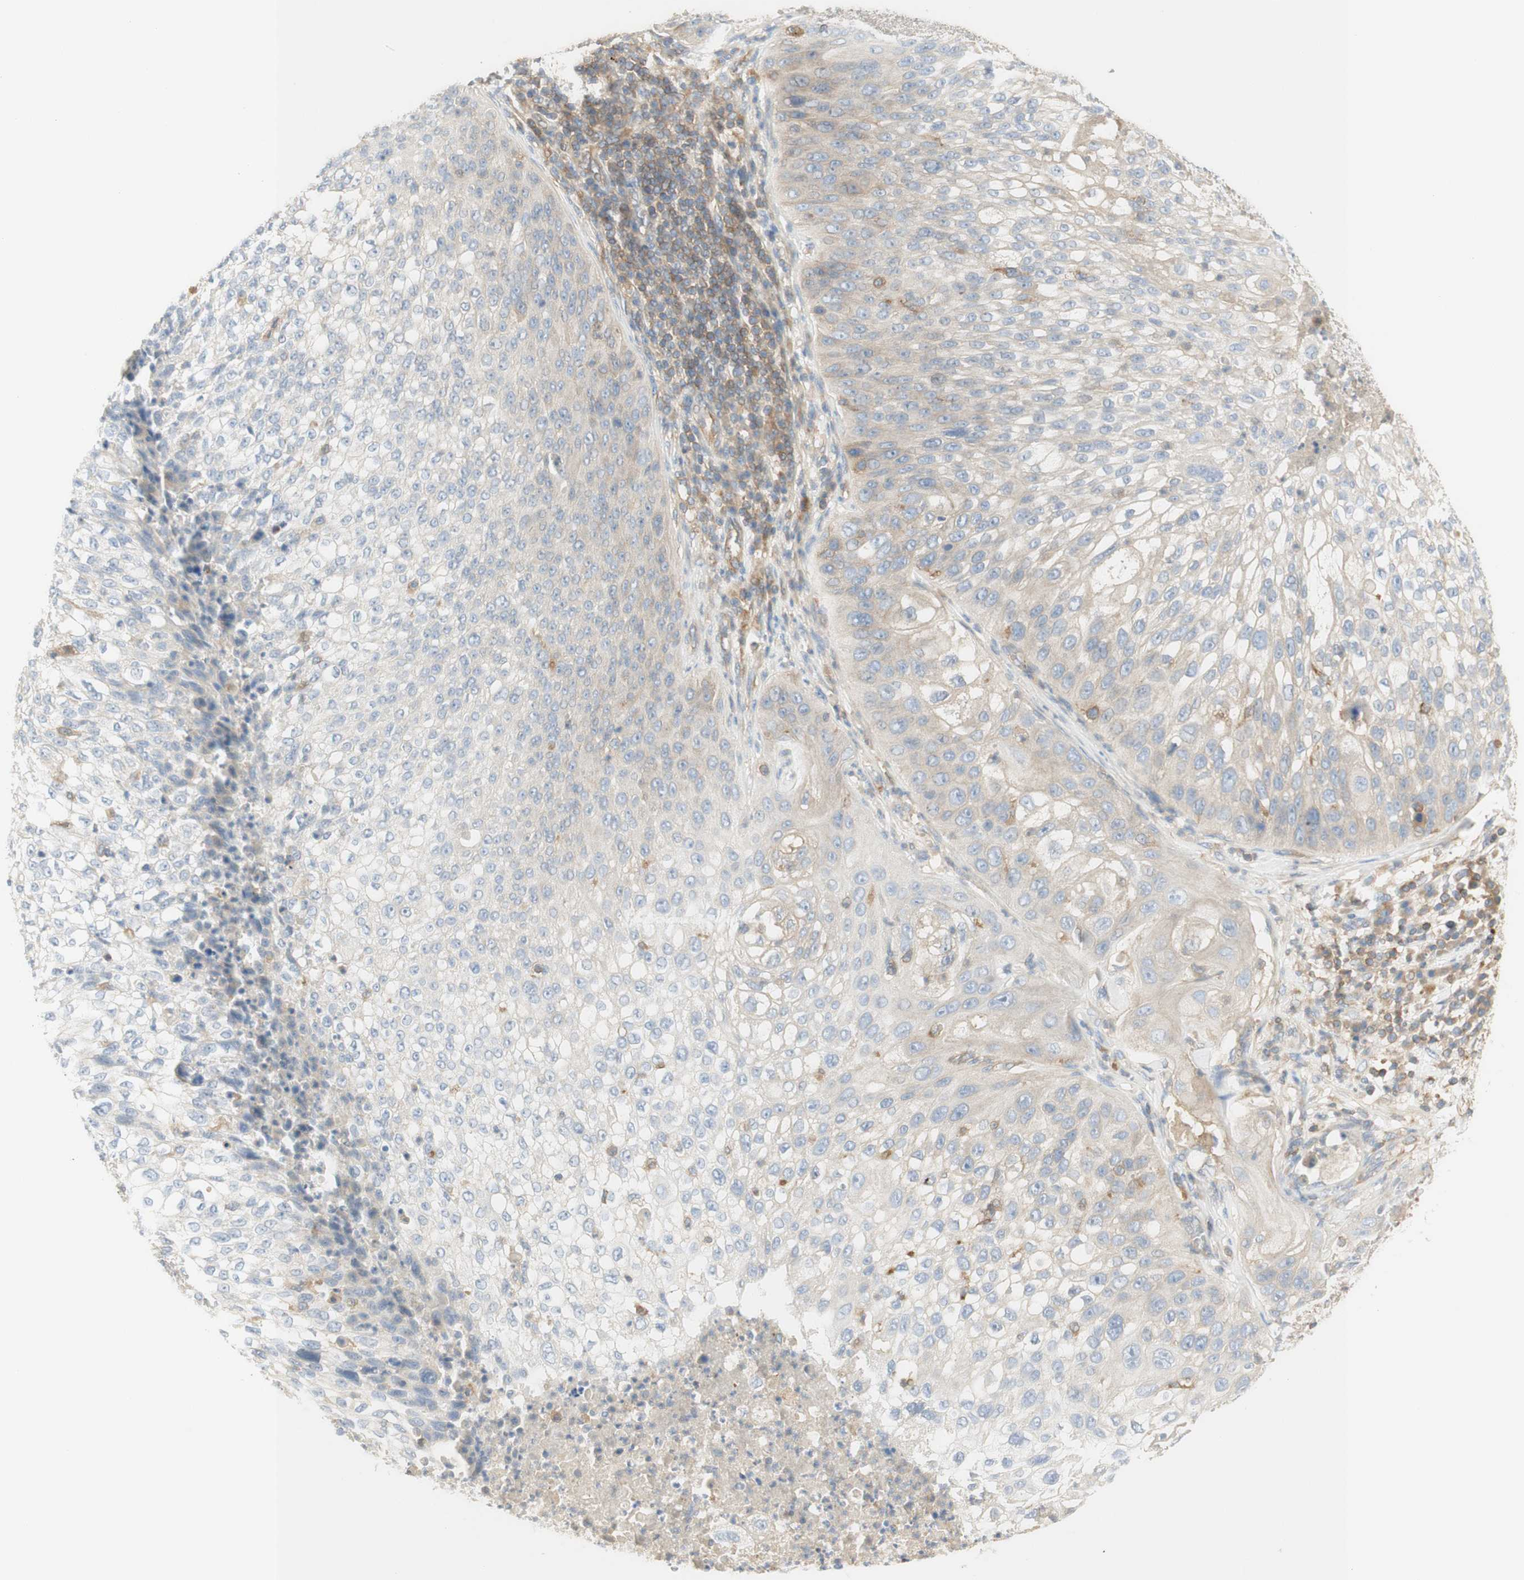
{"staining": {"intensity": "weak", "quantity": "25%-75%", "location": "cytoplasmic/membranous"}, "tissue": "lung cancer", "cell_type": "Tumor cells", "image_type": "cancer", "snomed": [{"axis": "morphology", "description": "Inflammation, NOS"}, {"axis": "morphology", "description": "Squamous cell carcinoma, NOS"}, {"axis": "topography", "description": "Lymph node"}, {"axis": "topography", "description": "Soft tissue"}, {"axis": "topography", "description": "Lung"}], "caption": "A histopathology image of human lung cancer stained for a protein shows weak cytoplasmic/membranous brown staining in tumor cells.", "gene": "IKBKG", "patient": {"sex": "male", "age": 66}}